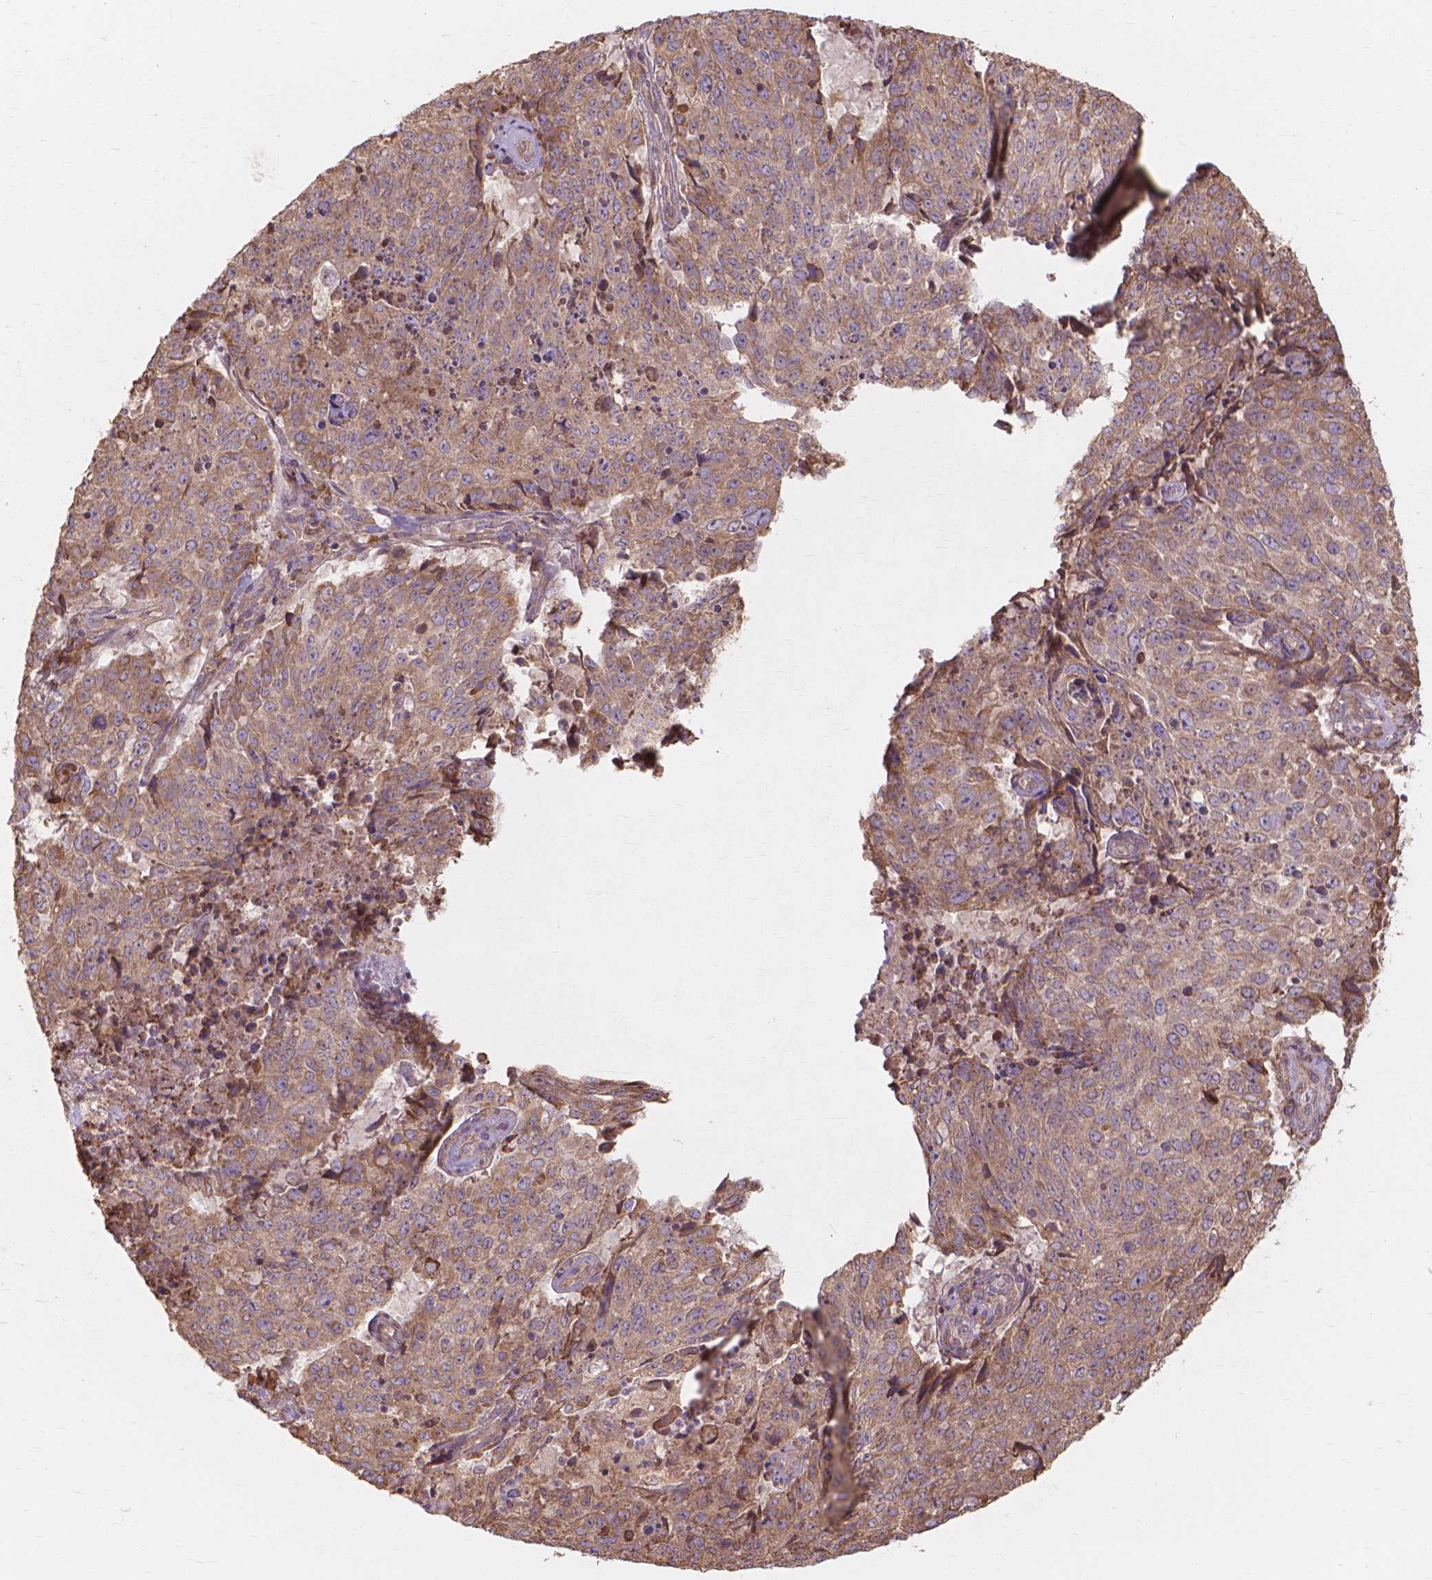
{"staining": {"intensity": "moderate", "quantity": ">75%", "location": "cytoplasmic/membranous"}, "tissue": "lung cancer", "cell_type": "Tumor cells", "image_type": "cancer", "snomed": [{"axis": "morphology", "description": "Normal tissue, NOS"}, {"axis": "morphology", "description": "Squamous cell carcinoma, NOS"}, {"axis": "topography", "description": "Bronchus"}, {"axis": "topography", "description": "Lung"}], "caption": "About >75% of tumor cells in human lung squamous cell carcinoma reveal moderate cytoplasmic/membranous protein positivity as visualized by brown immunohistochemical staining.", "gene": "TAB2", "patient": {"sex": "male", "age": 64}}